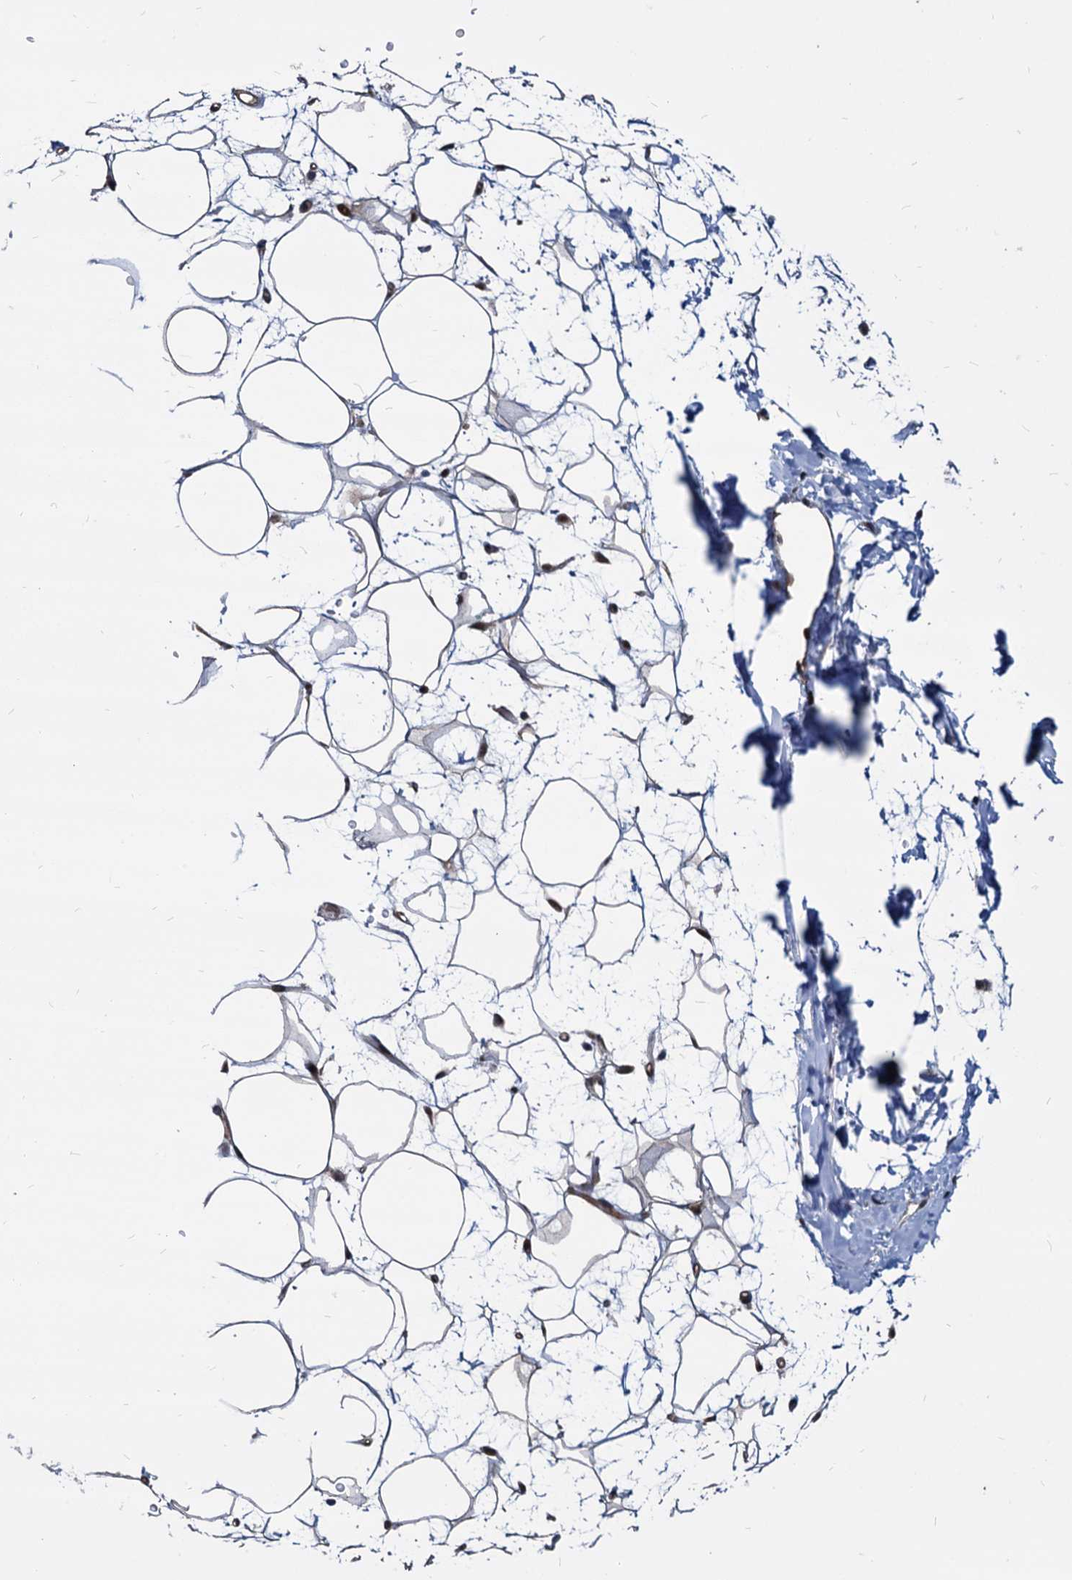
{"staining": {"intensity": "moderate", "quantity": "25%-75%", "location": "cytoplasmic/membranous,nuclear"}, "tissue": "adipose tissue", "cell_type": "Adipocytes", "image_type": "normal", "snomed": [{"axis": "morphology", "description": "Normal tissue, NOS"}, {"axis": "topography", "description": "Breast"}], "caption": "Protein expression analysis of normal human adipose tissue reveals moderate cytoplasmic/membranous,nuclear expression in about 25%-75% of adipocytes. Using DAB (3,3'-diaminobenzidine) (brown) and hematoxylin (blue) stains, captured at high magnification using brightfield microscopy.", "gene": "UBLCP1", "patient": {"sex": "female", "age": 26}}